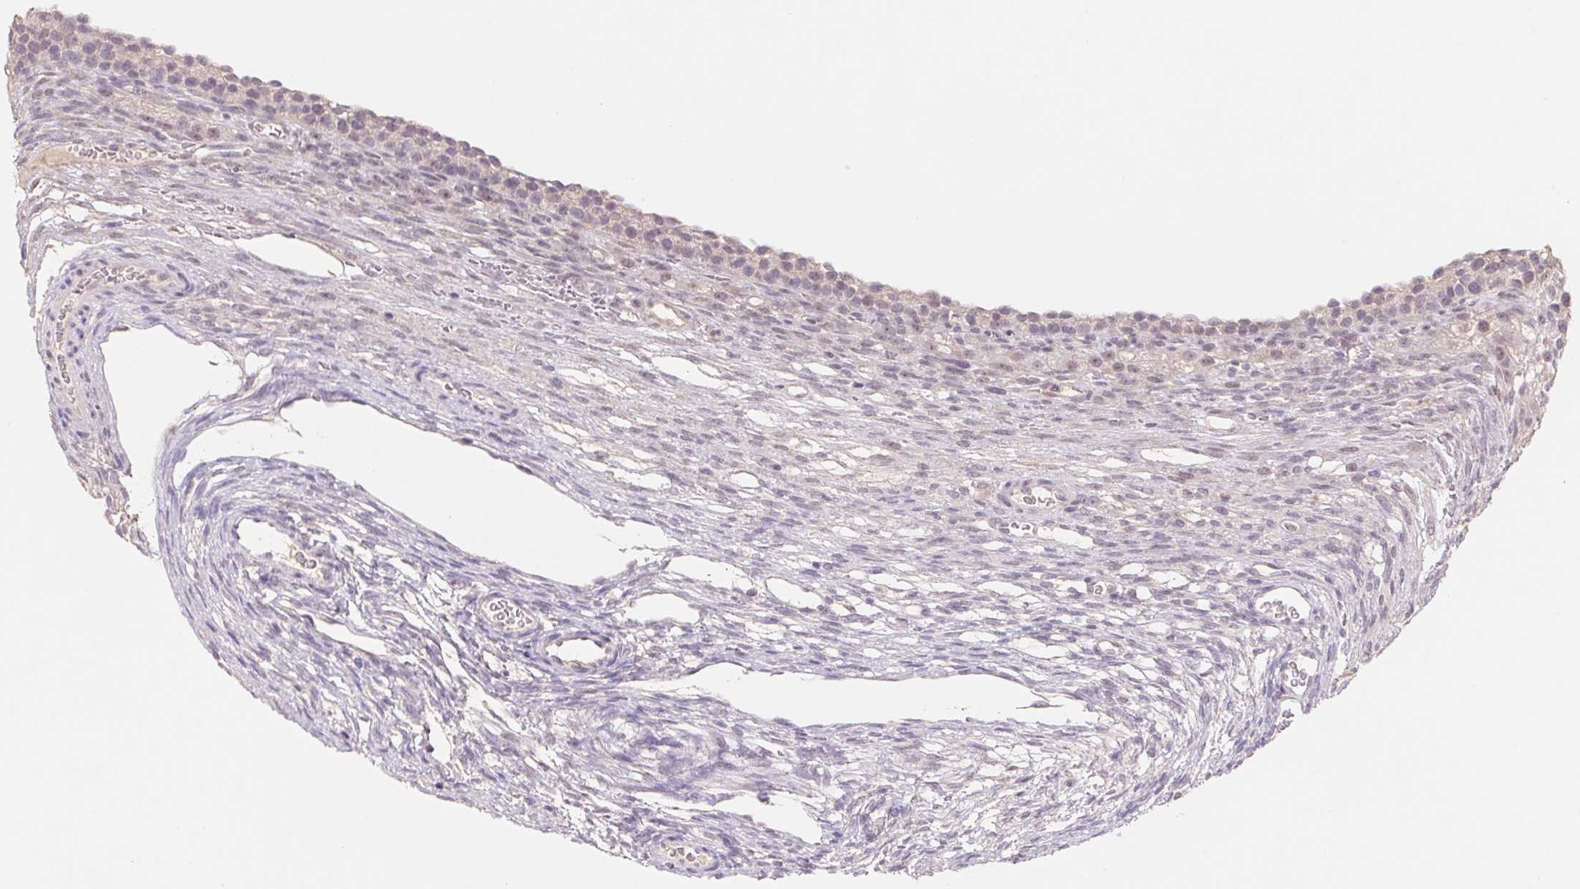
{"staining": {"intensity": "negative", "quantity": "none", "location": "none"}, "tissue": "ovary", "cell_type": "Ovarian stroma cells", "image_type": "normal", "snomed": [{"axis": "morphology", "description": "Normal tissue, NOS"}, {"axis": "topography", "description": "Ovary"}], "caption": "Immunohistochemistry (IHC) micrograph of unremarkable ovary: human ovary stained with DAB (3,3'-diaminobenzidine) displays no significant protein expression in ovarian stroma cells. (Brightfield microscopy of DAB immunohistochemistry (IHC) at high magnification).", "gene": "PNMA8B", "patient": {"sex": "female", "age": 34}}